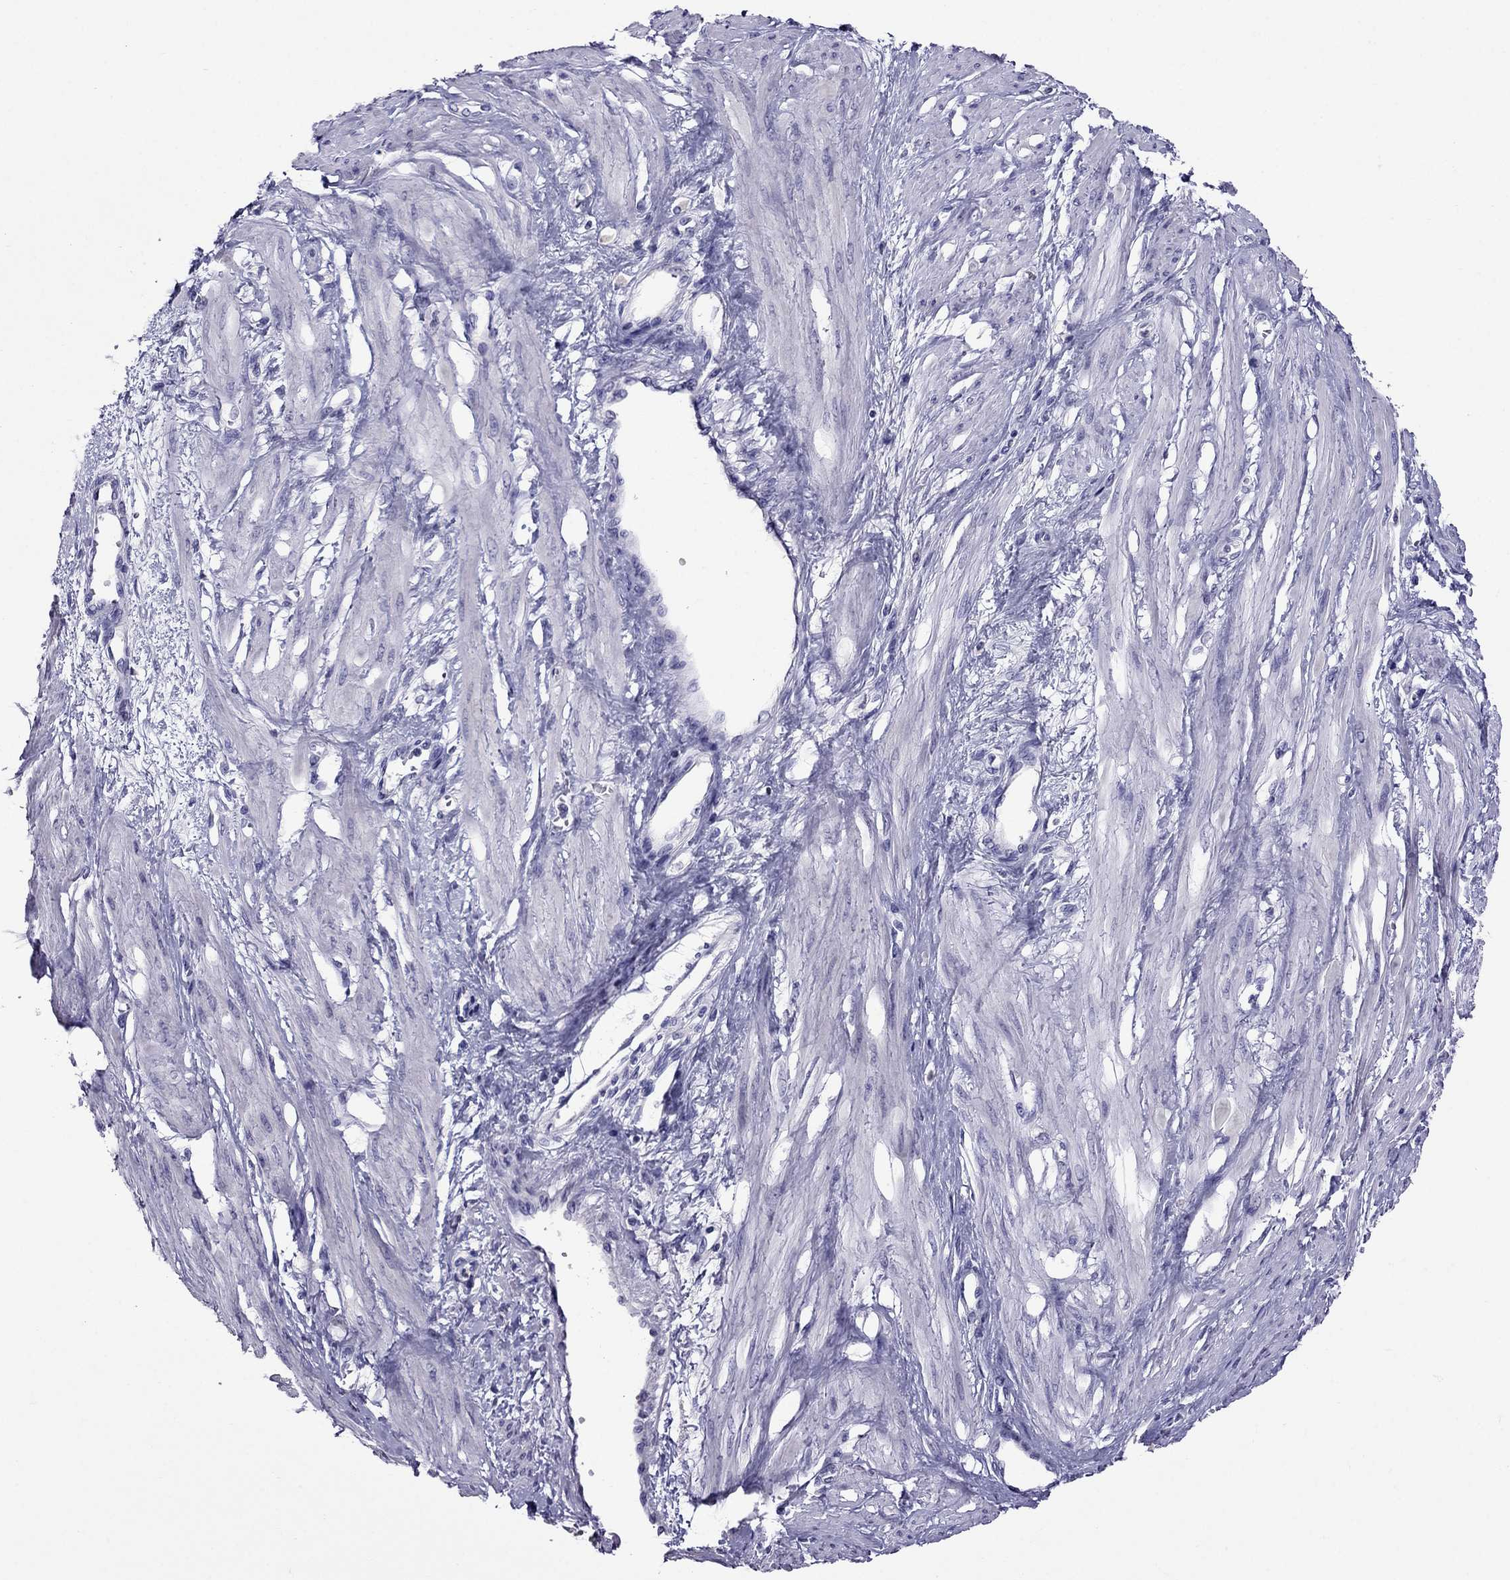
{"staining": {"intensity": "negative", "quantity": "none", "location": "none"}, "tissue": "smooth muscle", "cell_type": "Smooth muscle cells", "image_type": "normal", "snomed": [{"axis": "morphology", "description": "Normal tissue, NOS"}, {"axis": "topography", "description": "Smooth muscle"}, {"axis": "topography", "description": "Uterus"}], "caption": "IHC photomicrograph of normal human smooth muscle stained for a protein (brown), which displays no expression in smooth muscle cells. (Stains: DAB immunohistochemistry with hematoxylin counter stain, Microscopy: brightfield microscopy at high magnification).", "gene": "OXCT2", "patient": {"sex": "female", "age": 39}}